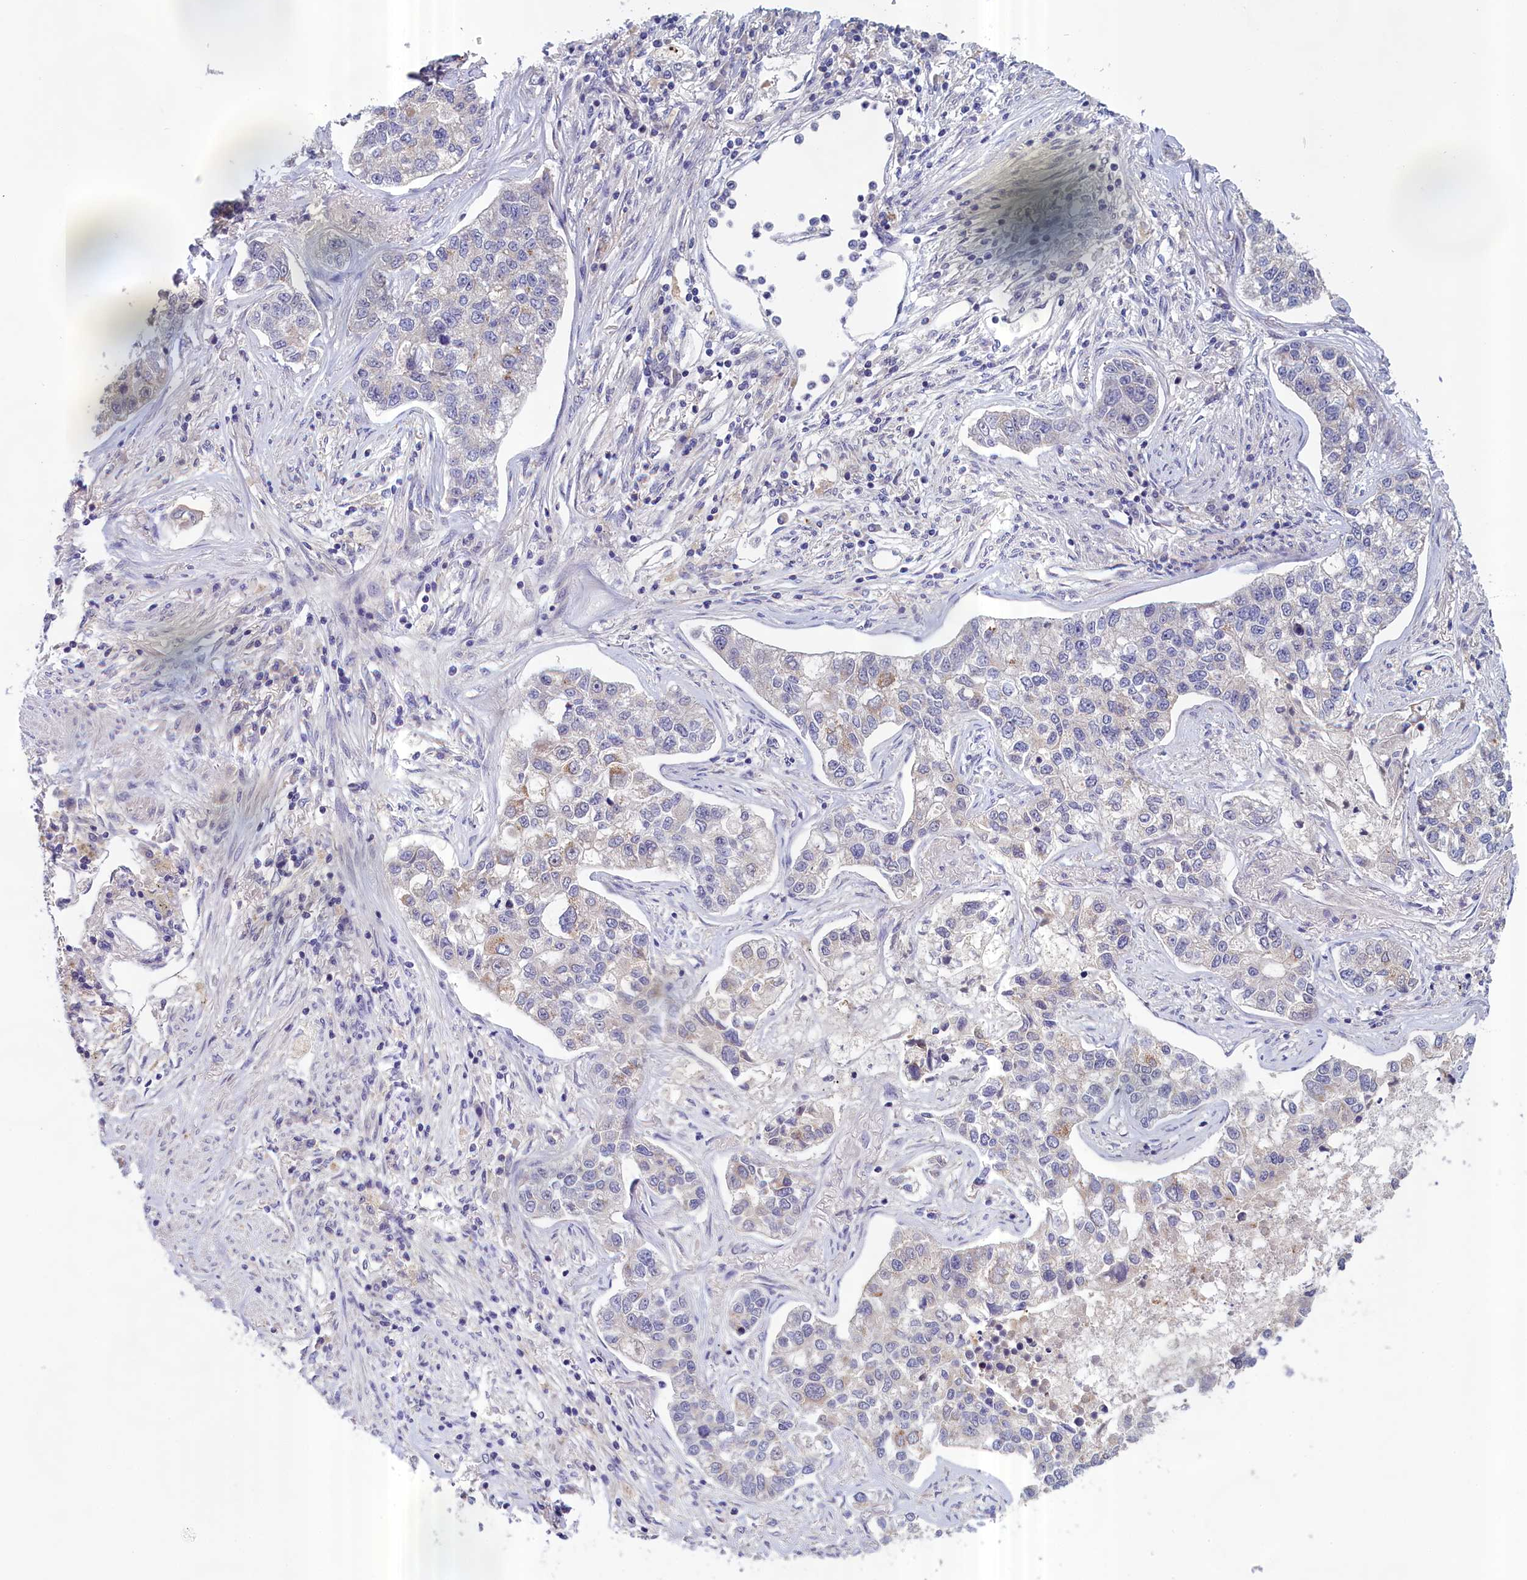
{"staining": {"intensity": "negative", "quantity": "none", "location": "none"}, "tissue": "lung cancer", "cell_type": "Tumor cells", "image_type": "cancer", "snomed": [{"axis": "morphology", "description": "Adenocarcinoma, NOS"}, {"axis": "topography", "description": "Lung"}], "caption": "Photomicrograph shows no significant protein positivity in tumor cells of adenocarcinoma (lung). The staining is performed using DAB brown chromogen with nuclei counter-stained in using hematoxylin.", "gene": "IGFALS", "patient": {"sex": "male", "age": 49}}